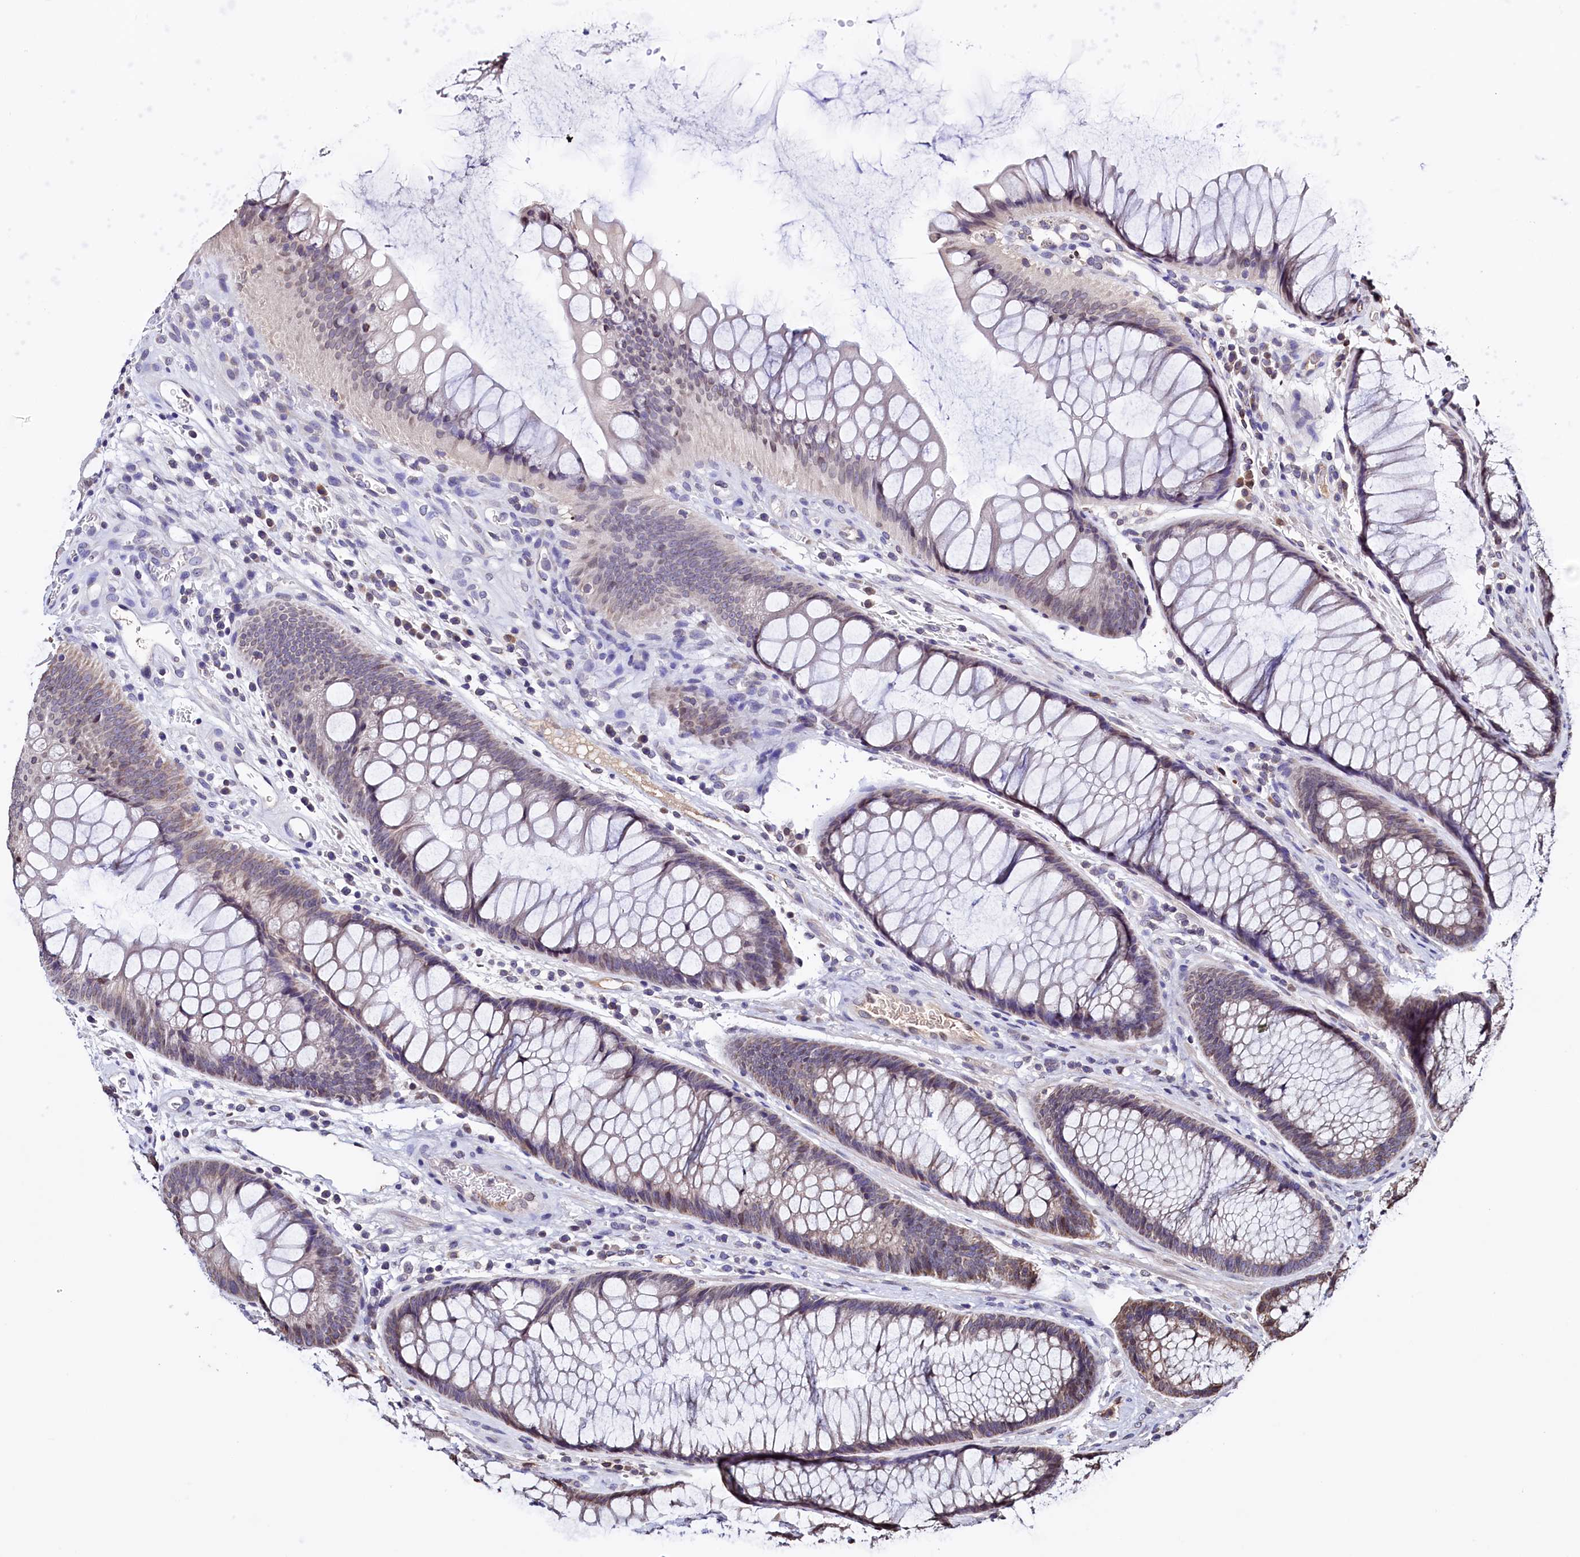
{"staining": {"intensity": "negative", "quantity": "none", "location": "none"}, "tissue": "colon", "cell_type": "Endothelial cells", "image_type": "normal", "snomed": [{"axis": "morphology", "description": "Normal tissue, NOS"}, {"axis": "topography", "description": "Colon"}], "caption": "Immunohistochemistry histopathology image of normal colon stained for a protein (brown), which exhibits no positivity in endothelial cells. Nuclei are stained in blue.", "gene": "HAND1", "patient": {"sex": "female", "age": 82}}